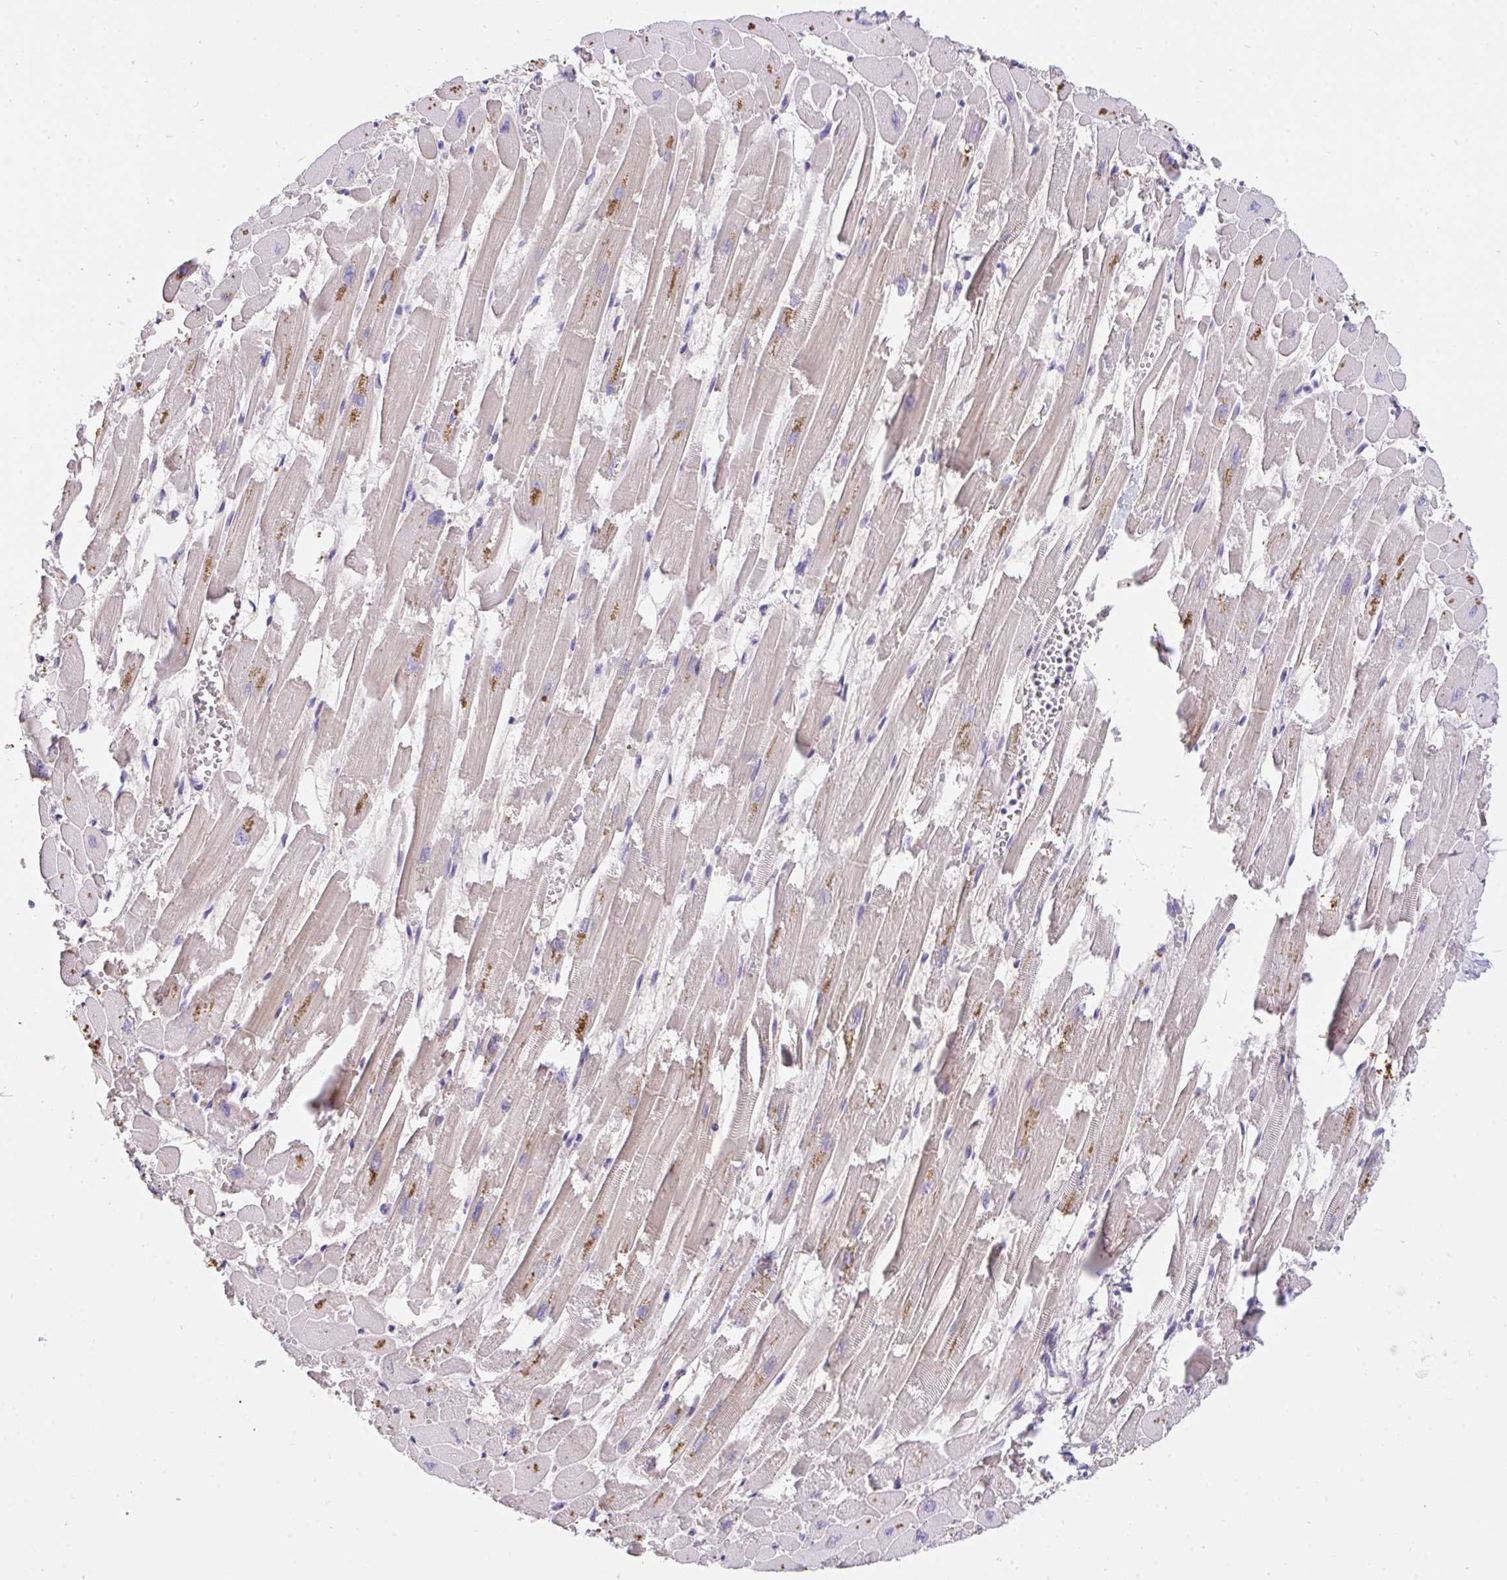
{"staining": {"intensity": "moderate", "quantity": "<25%", "location": "cytoplasmic/membranous"}, "tissue": "heart muscle", "cell_type": "Cardiomyocytes", "image_type": "normal", "snomed": [{"axis": "morphology", "description": "Normal tissue, NOS"}, {"axis": "topography", "description": "Heart"}], "caption": "Brown immunohistochemical staining in normal human heart muscle demonstrates moderate cytoplasmic/membranous expression in about <25% of cardiomyocytes.", "gene": "C19orf54", "patient": {"sex": "female", "age": 52}}